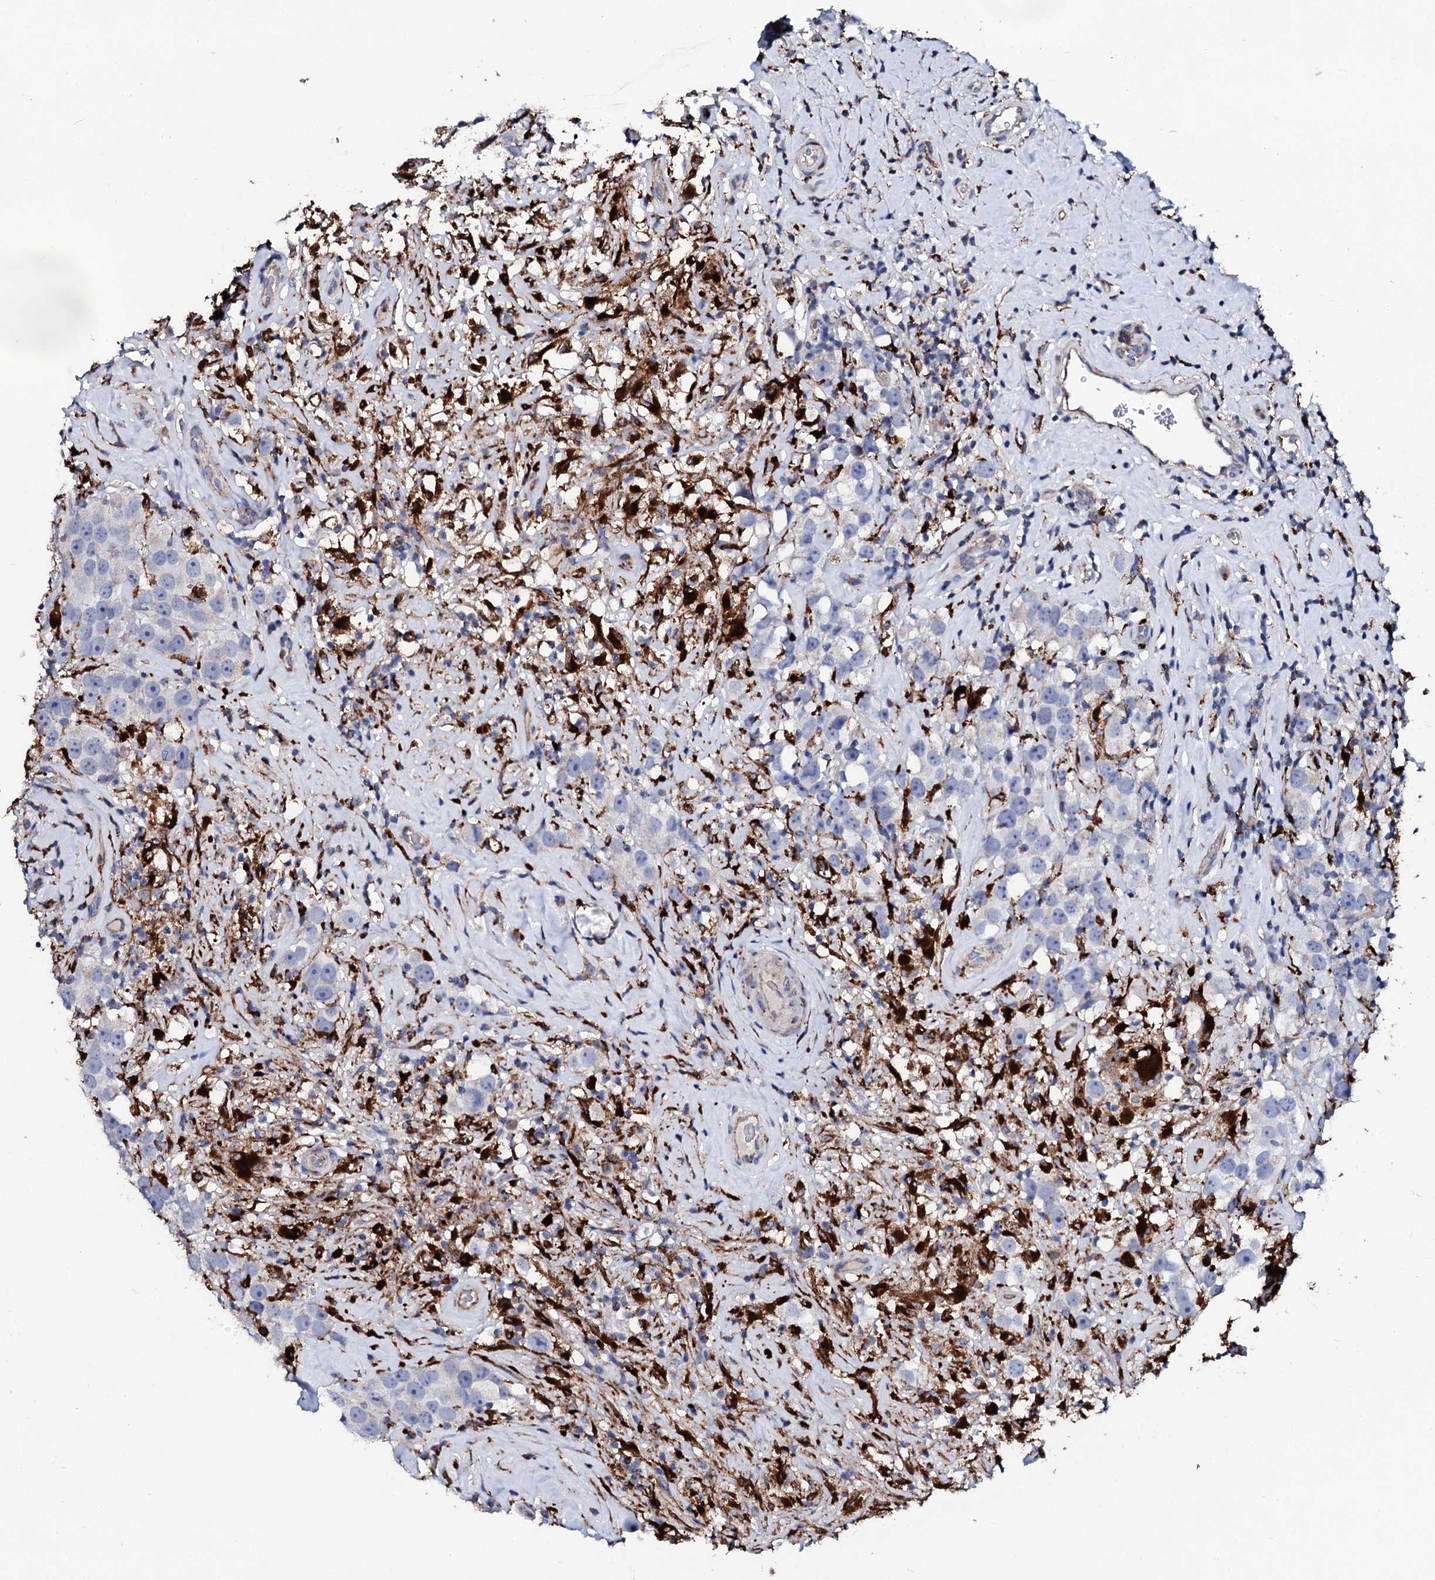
{"staining": {"intensity": "negative", "quantity": "none", "location": "none"}, "tissue": "testis cancer", "cell_type": "Tumor cells", "image_type": "cancer", "snomed": [{"axis": "morphology", "description": "Seminoma, NOS"}, {"axis": "topography", "description": "Testis"}], "caption": "This histopathology image is of testis seminoma stained with IHC to label a protein in brown with the nuclei are counter-stained blue. There is no staining in tumor cells.", "gene": "TCIRG1", "patient": {"sex": "male", "age": 49}}